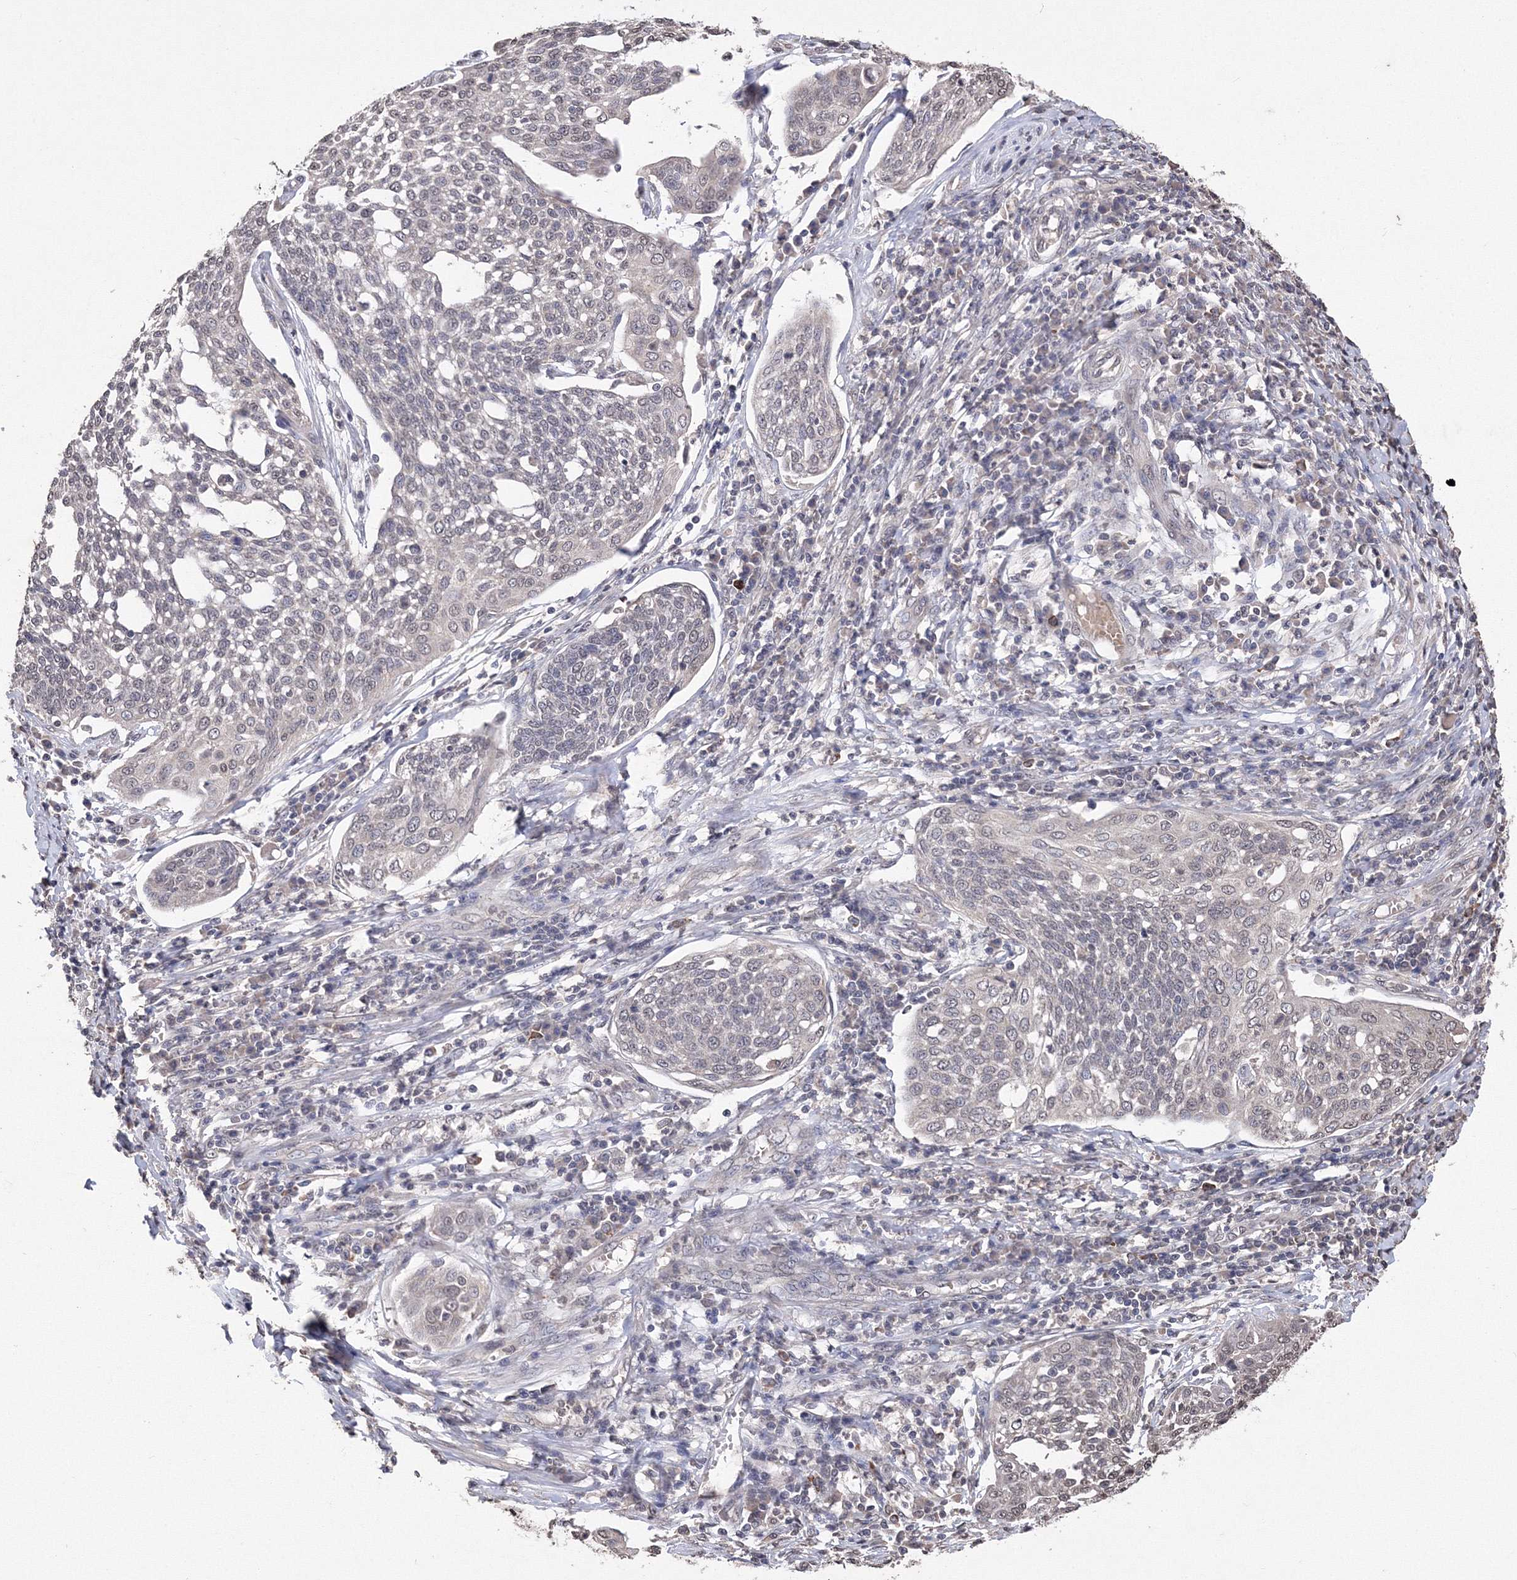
{"staining": {"intensity": "weak", "quantity": "25%-75%", "location": "nuclear"}, "tissue": "cervical cancer", "cell_type": "Tumor cells", "image_type": "cancer", "snomed": [{"axis": "morphology", "description": "Squamous cell carcinoma, NOS"}, {"axis": "topography", "description": "Cervix"}], "caption": "A brown stain labels weak nuclear expression of a protein in cervical cancer (squamous cell carcinoma) tumor cells.", "gene": "GPN1", "patient": {"sex": "female", "age": 34}}